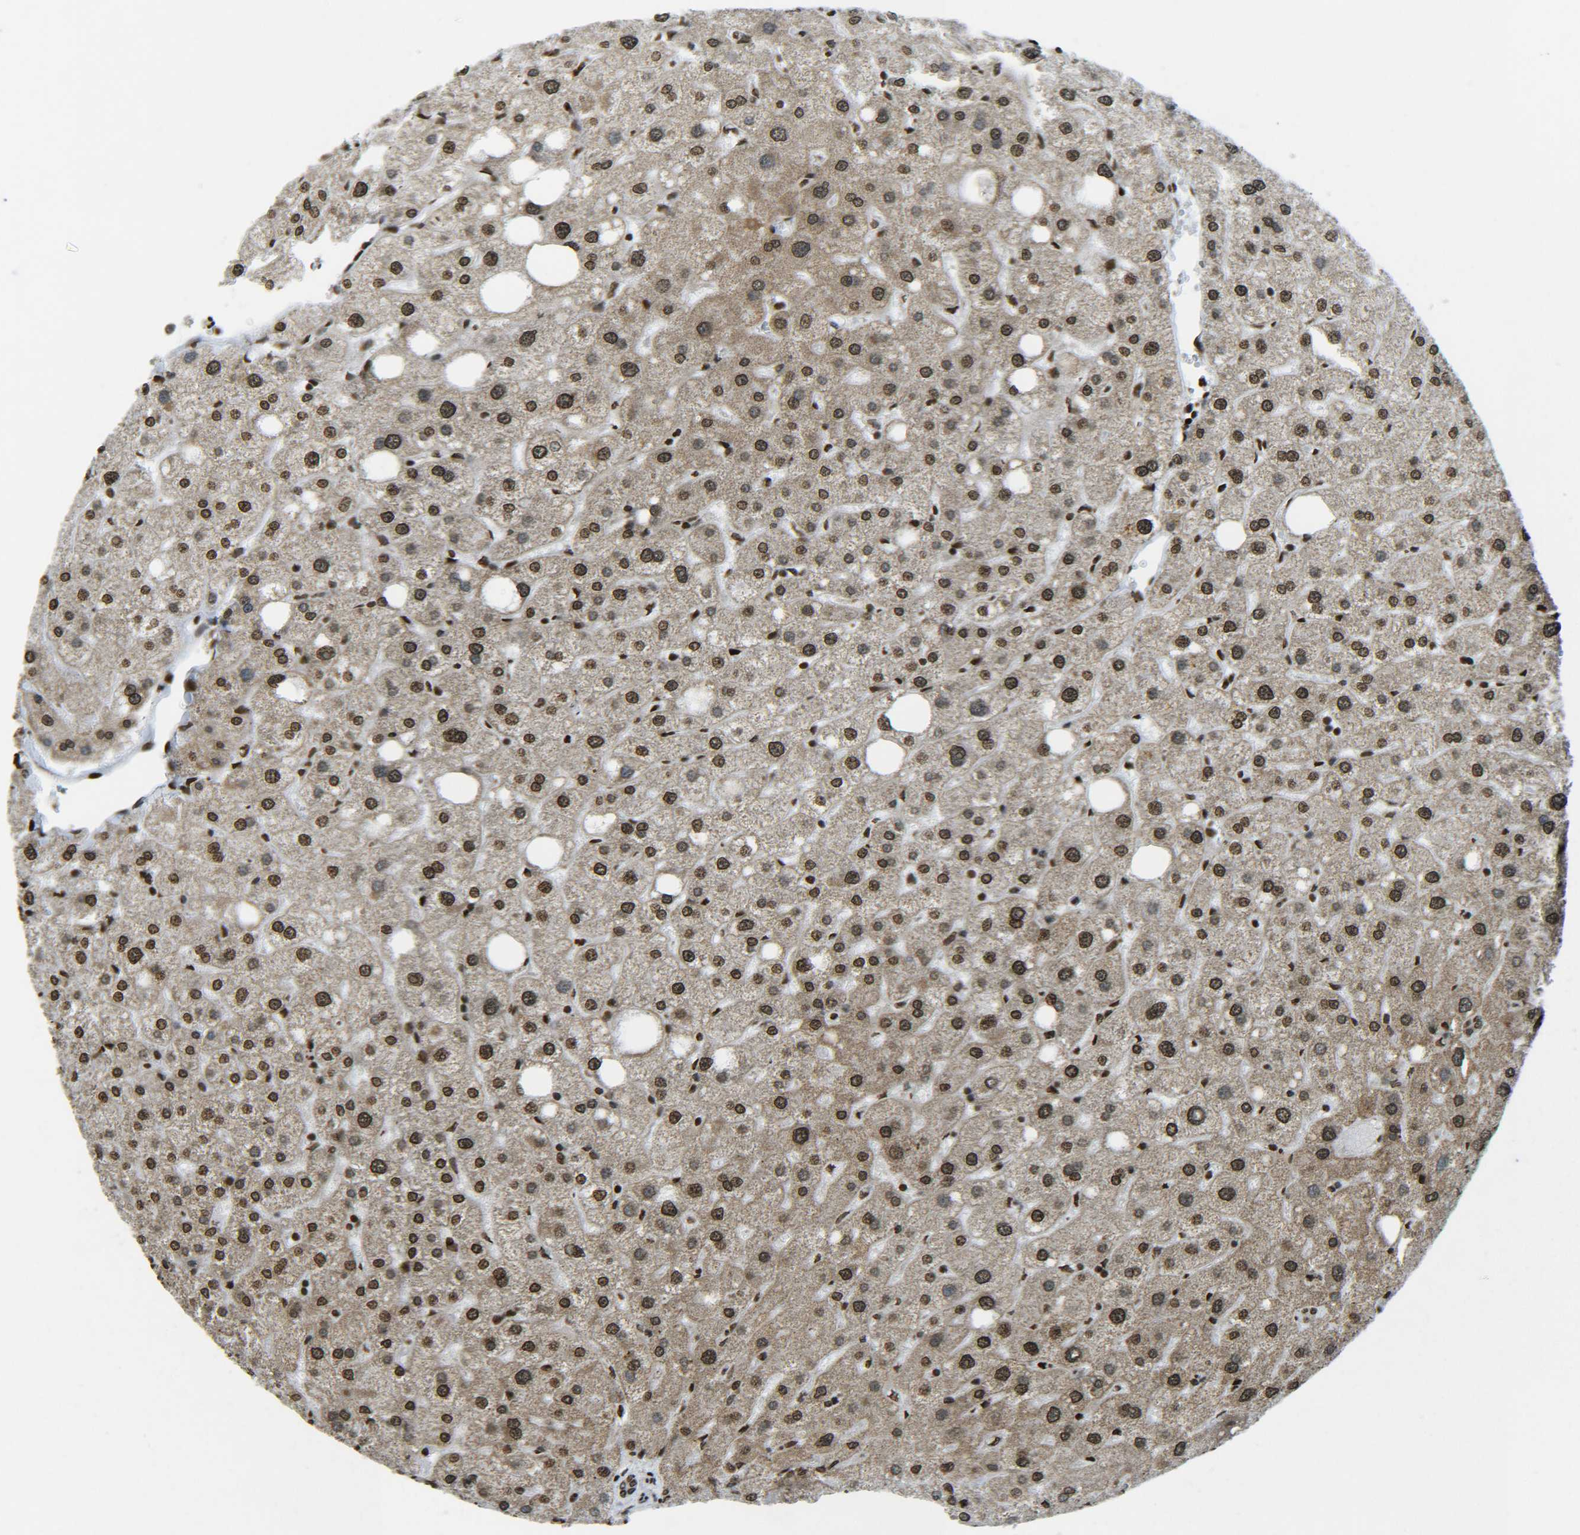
{"staining": {"intensity": "strong", "quantity": ">75%", "location": "nuclear"}, "tissue": "liver", "cell_type": "Cholangiocytes", "image_type": "normal", "snomed": [{"axis": "morphology", "description": "Normal tissue, NOS"}, {"axis": "topography", "description": "Liver"}], "caption": "Cholangiocytes demonstrate high levels of strong nuclear positivity in about >75% of cells in benign liver. (IHC, brightfield microscopy, high magnification).", "gene": "NEUROG2", "patient": {"sex": "male", "age": 73}}